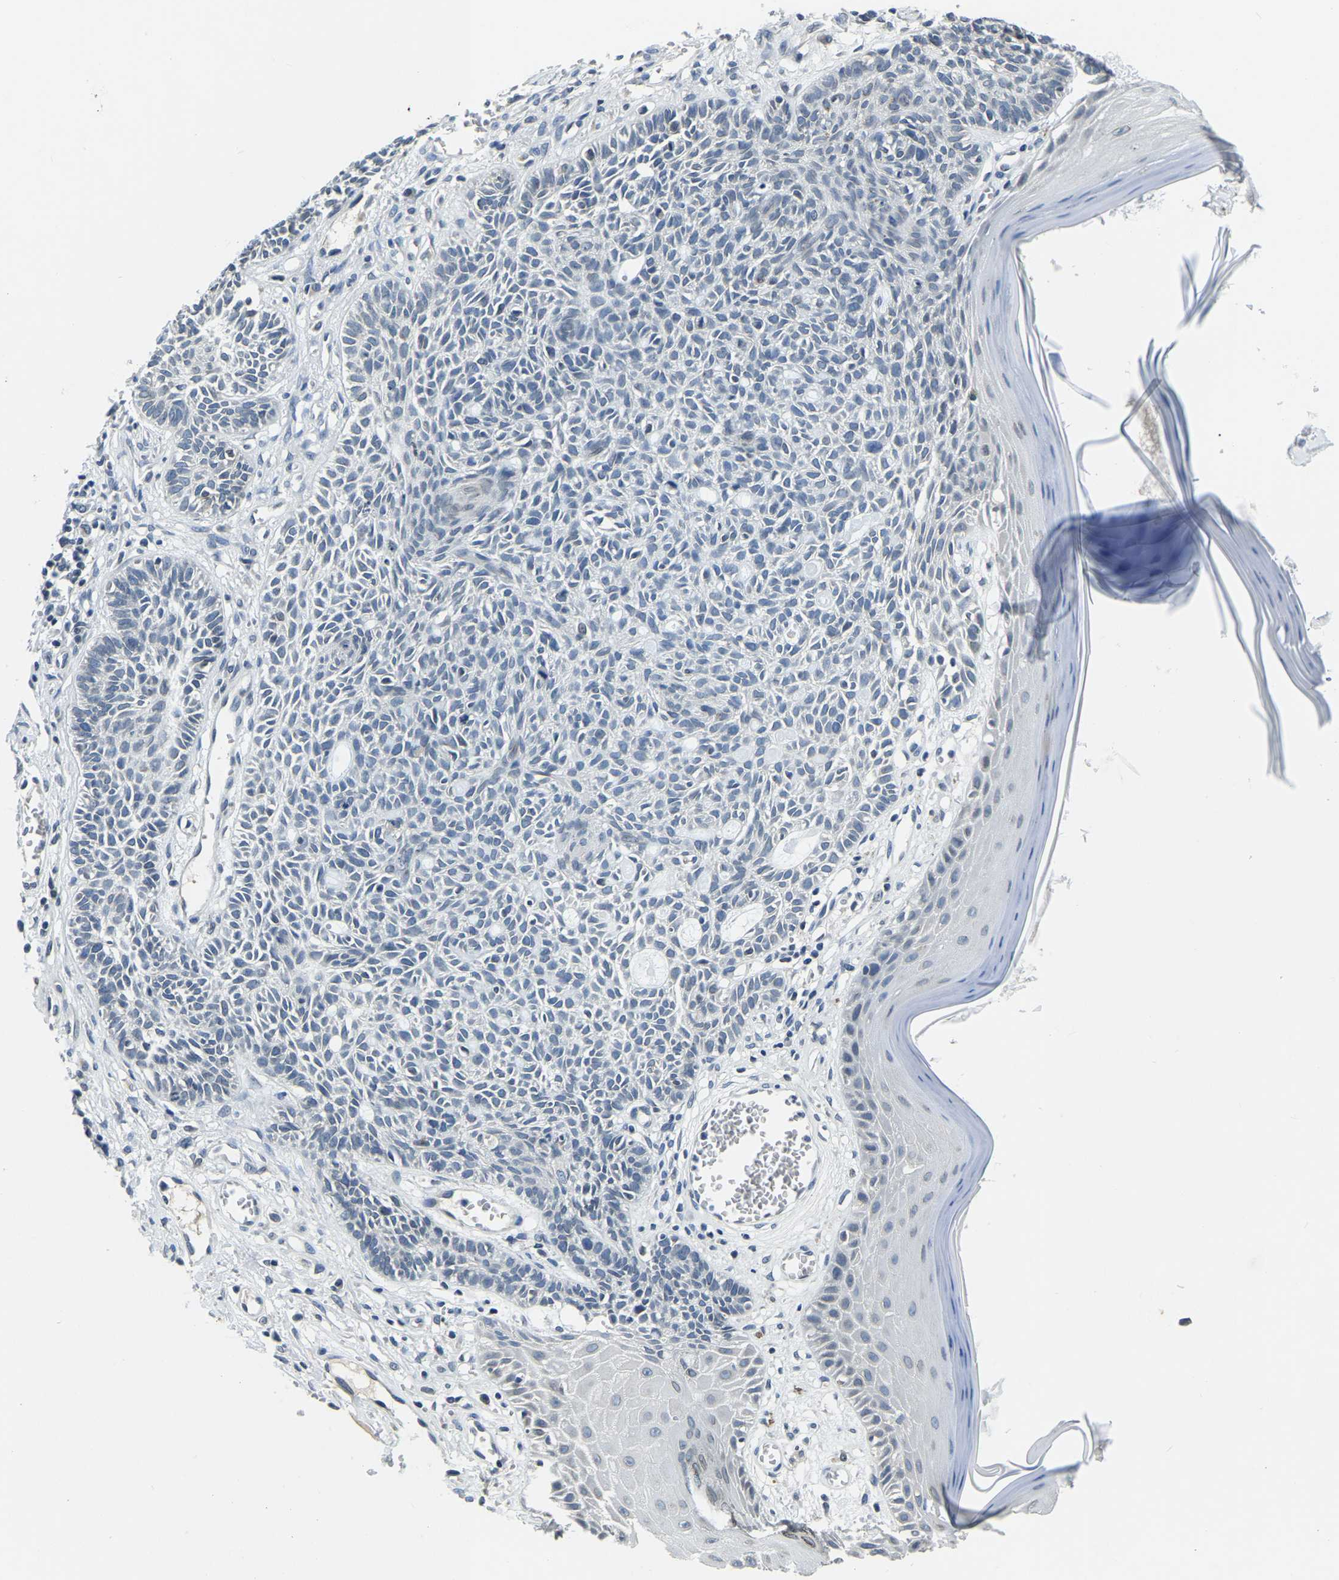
{"staining": {"intensity": "negative", "quantity": "none", "location": "none"}, "tissue": "skin cancer", "cell_type": "Tumor cells", "image_type": "cancer", "snomed": [{"axis": "morphology", "description": "Basal cell carcinoma"}, {"axis": "topography", "description": "Skin"}], "caption": "IHC photomicrograph of skin cancer (basal cell carcinoma) stained for a protein (brown), which reveals no positivity in tumor cells.", "gene": "RANBP2", "patient": {"sex": "male", "age": 67}}